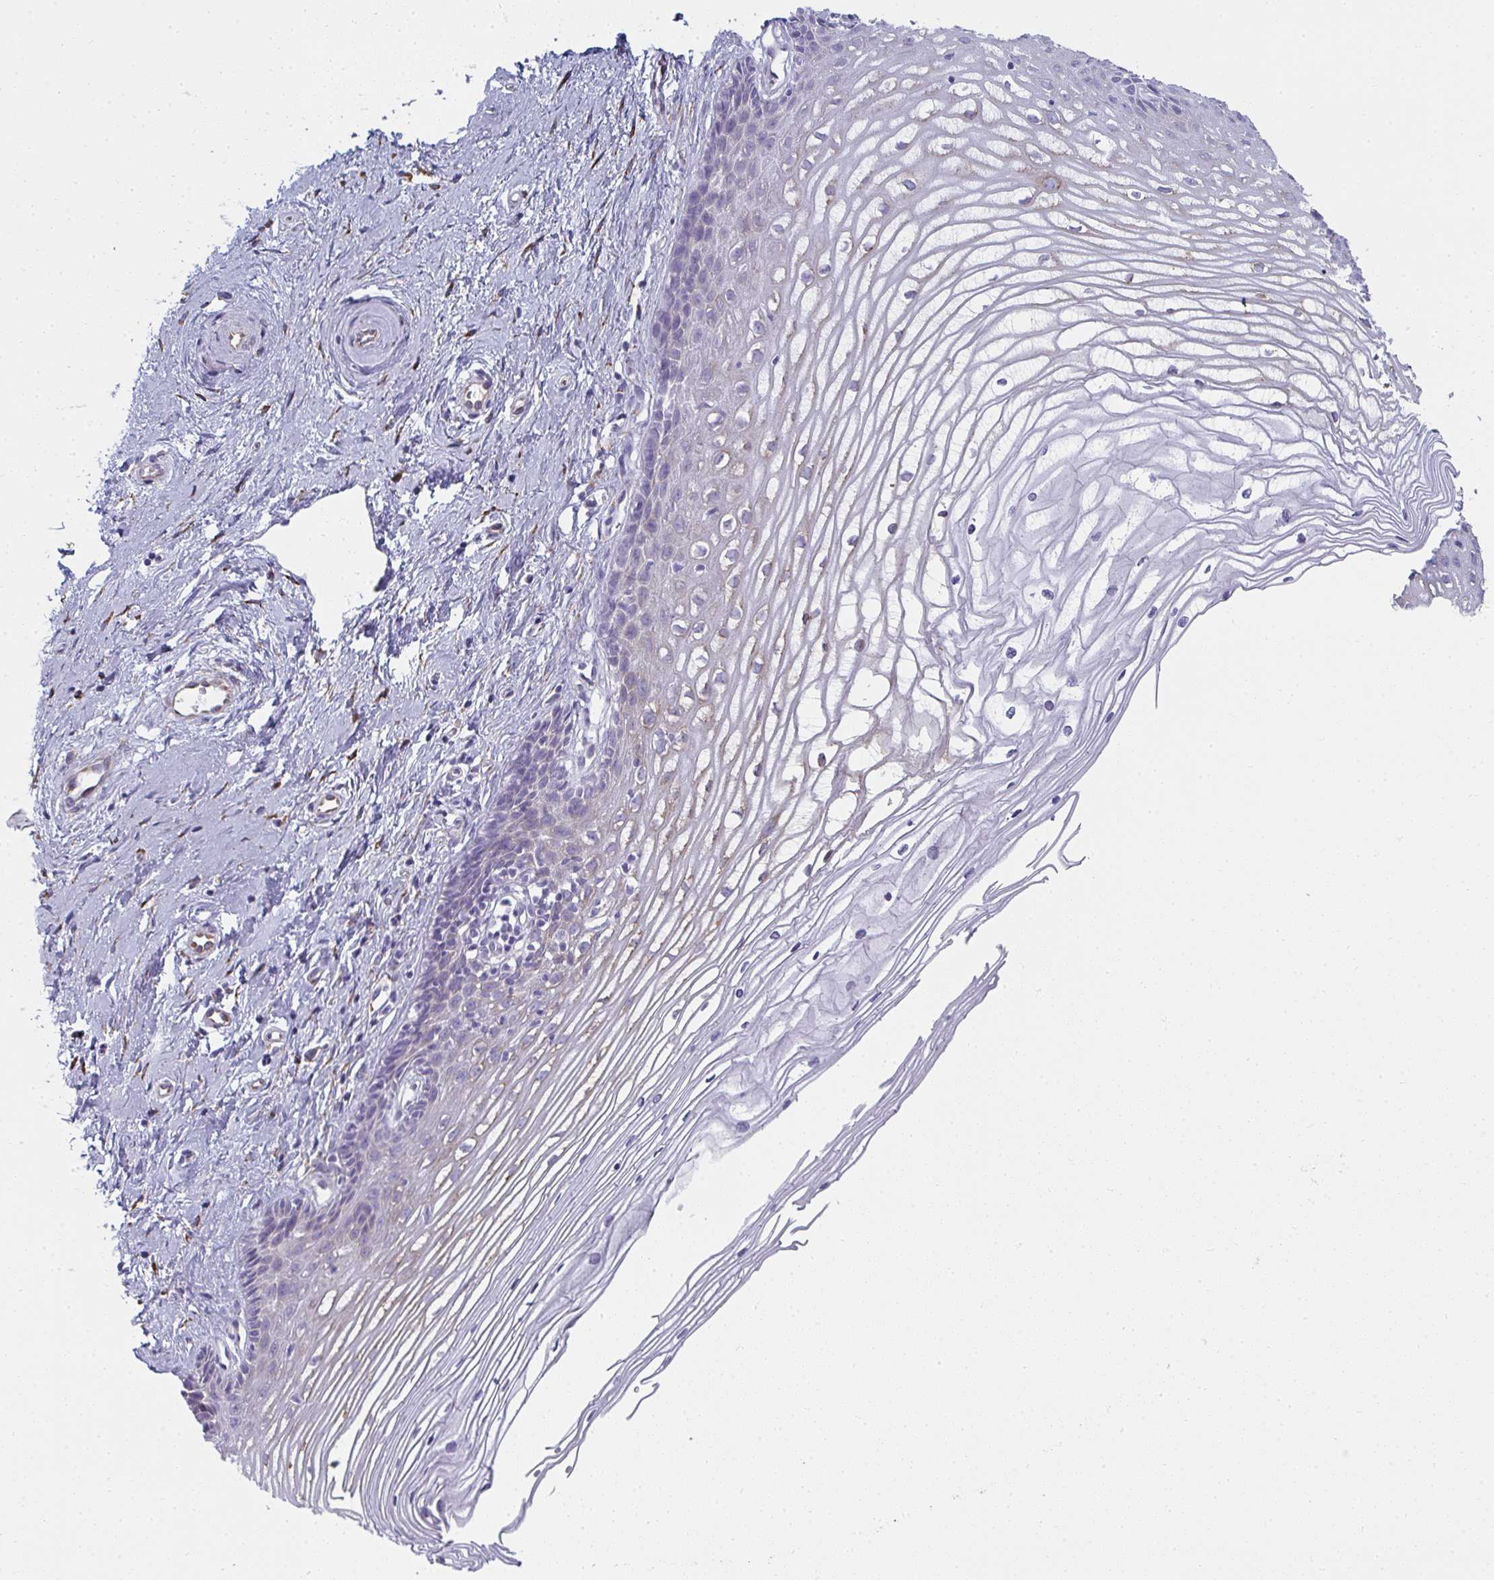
{"staining": {"intensity": "negative", "quantity": "none", "location": "none"}, "tissue": "cervix", "cell_type": "Glandular cells", "image_type": "normal", "snomed": [{"axis": "morphology", "description": "Normal tissue, NOS"}, {"axis": "topography", "description": "Cervix"}], "caption": "This is a micrograph of IHC staining of unremarkable cervix, which shows no staining in glandular cells.", "gene": "SHROOM1", "patient": {"sex": "female", "age": 40}}